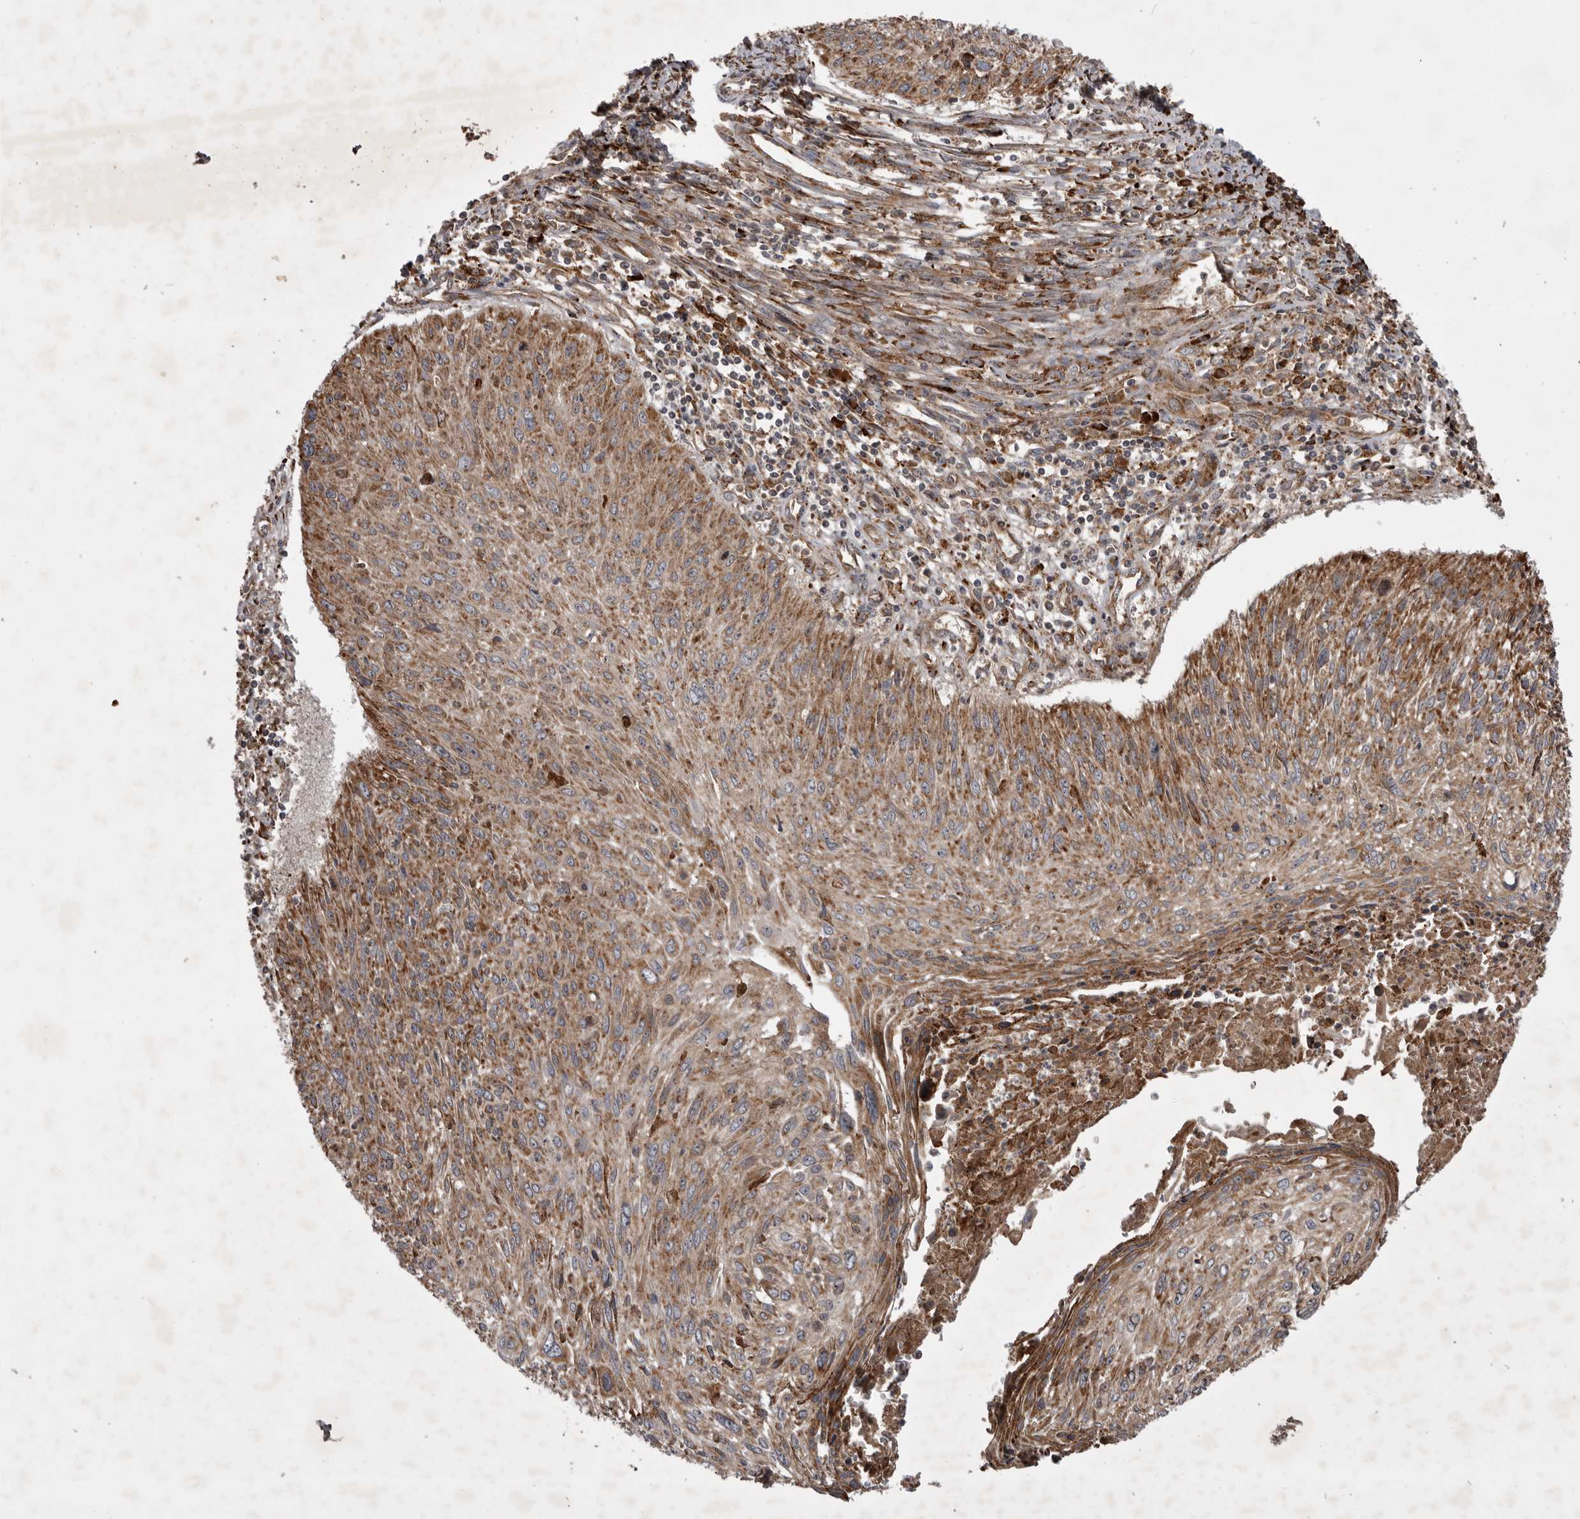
{"staining": {"intensity": "moderate", "quantity": "25%-75%", "location": "cytoplasmic/membranous"}, "tissue": "cervical cancer", "cell_type": "Tumor cells", "image_type": "cancer", "snomed": [{"axis": "morphology", "description": "Squamous cell carcinoma, NOS"}, {"axis": "topography", "description": "Cervix"}], "caption": "Immunohistochemistry (IHC) photomicrograph of neoplastic tissue: cervical squamous cell carcinoma stained using immunohistochemistry displays medium levels of moderate protein expression localized specifically in the cytoplasmic/membranous of tumor cells, appearing as a cytoplasmic/membranous brown color.", "gene": "RAB3GAP2", "patient": {"sex": "female", "age": 51}}